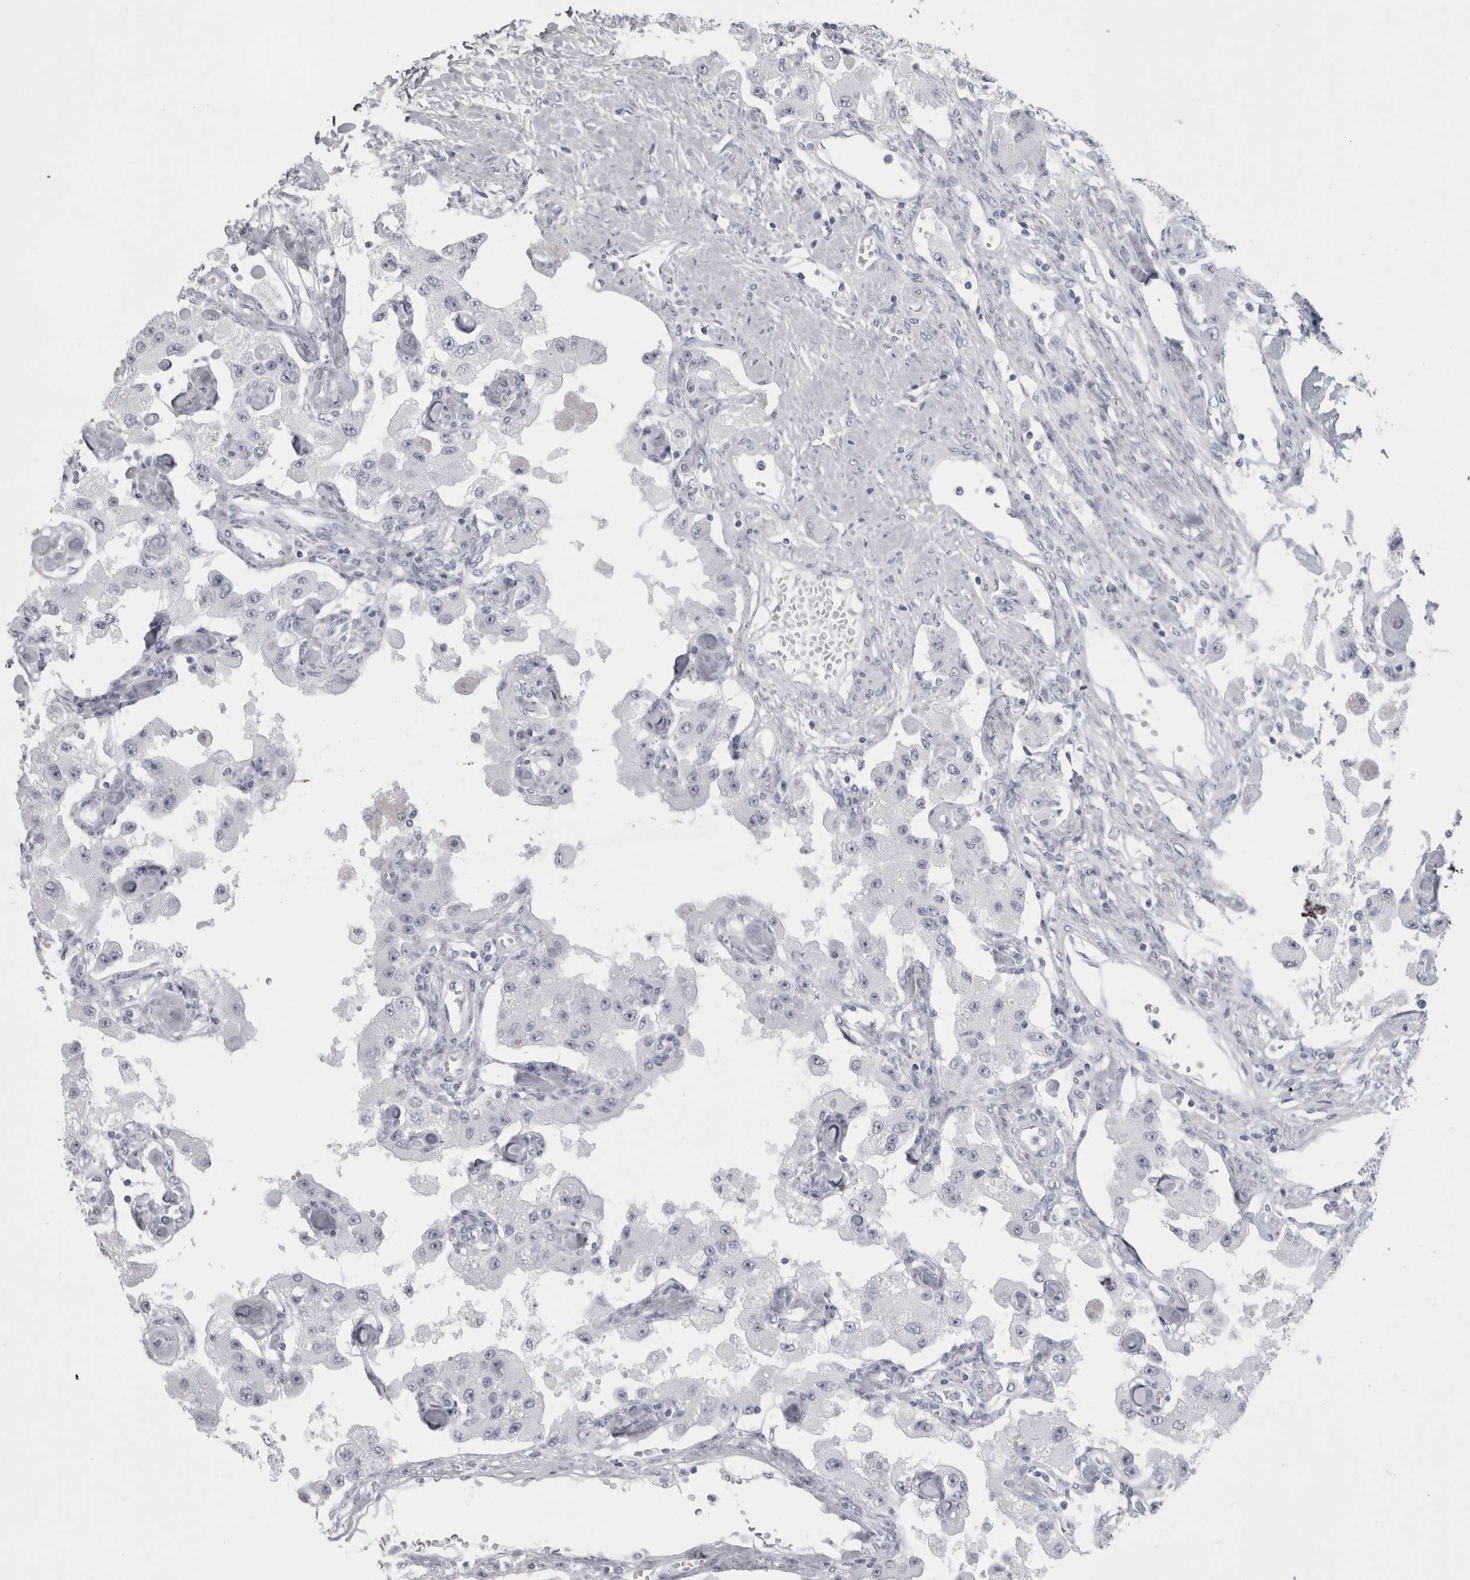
{"staining": {"intensity": "negative", "quantity": "none", "location": "none"}, "tissue": "carcinoid", "cell_type": "Tumor cells", "image_type": "cancer", "snomed": [{"axis": "morphology", "description": "Carcinoid, malignant, NOS"}, {"axis": "topography", "description": "Pancreas"}], "caption": "This is a micrograph of immunohistochemistry (IHC) staining of carcinoid, which shows no expression in tumor cells. (DAB (3,3'-diaminobenzidine) immunohistochemistry, high magnification).", "gene": "SKAP1", "patient": {"sex": "male", "age": 41}}